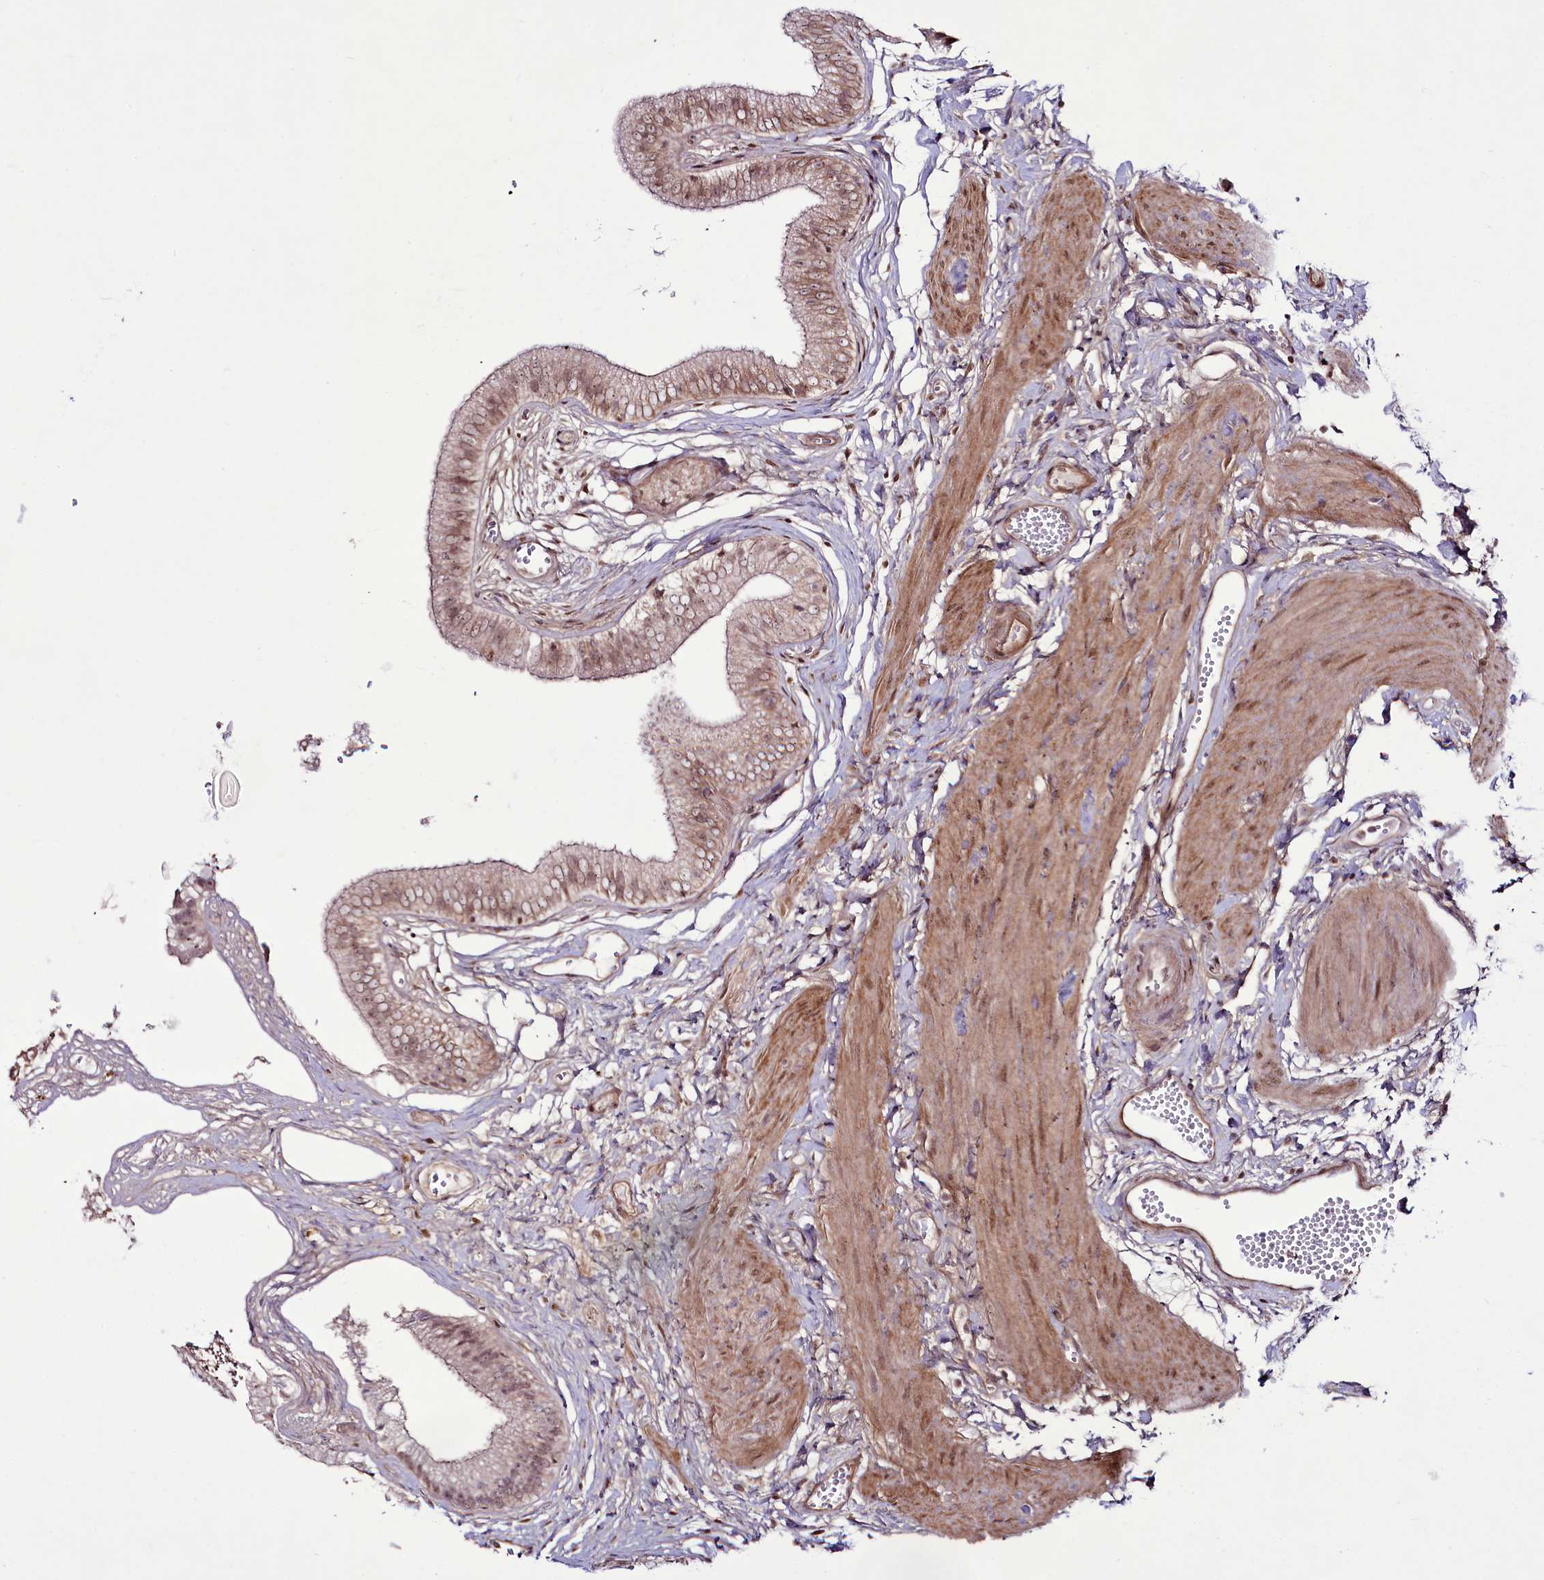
{"staining": {"intensity": "moderate", "quantity": "25%-75%", "location": "cytoplasmic/membranous,nuclear"}, "tissue": "gallbladder", "cell_type": "Glandular cells", "image_type": "normal", "snomed": [{"axis": "morphology", "description": "Normal tissue, NOS"}, {"axis": "topography", "description": "Gallbladder"}], "caption": "The histopathology image demonstrates a brown stain indicating the presence of a protein in the cytoplasmic/membranous,nuclear of glandular cells in gallbladder. Nuclei are stained in blue.", "gene": "RSBN1", "patient": {"sex": "female", "age": 54}}